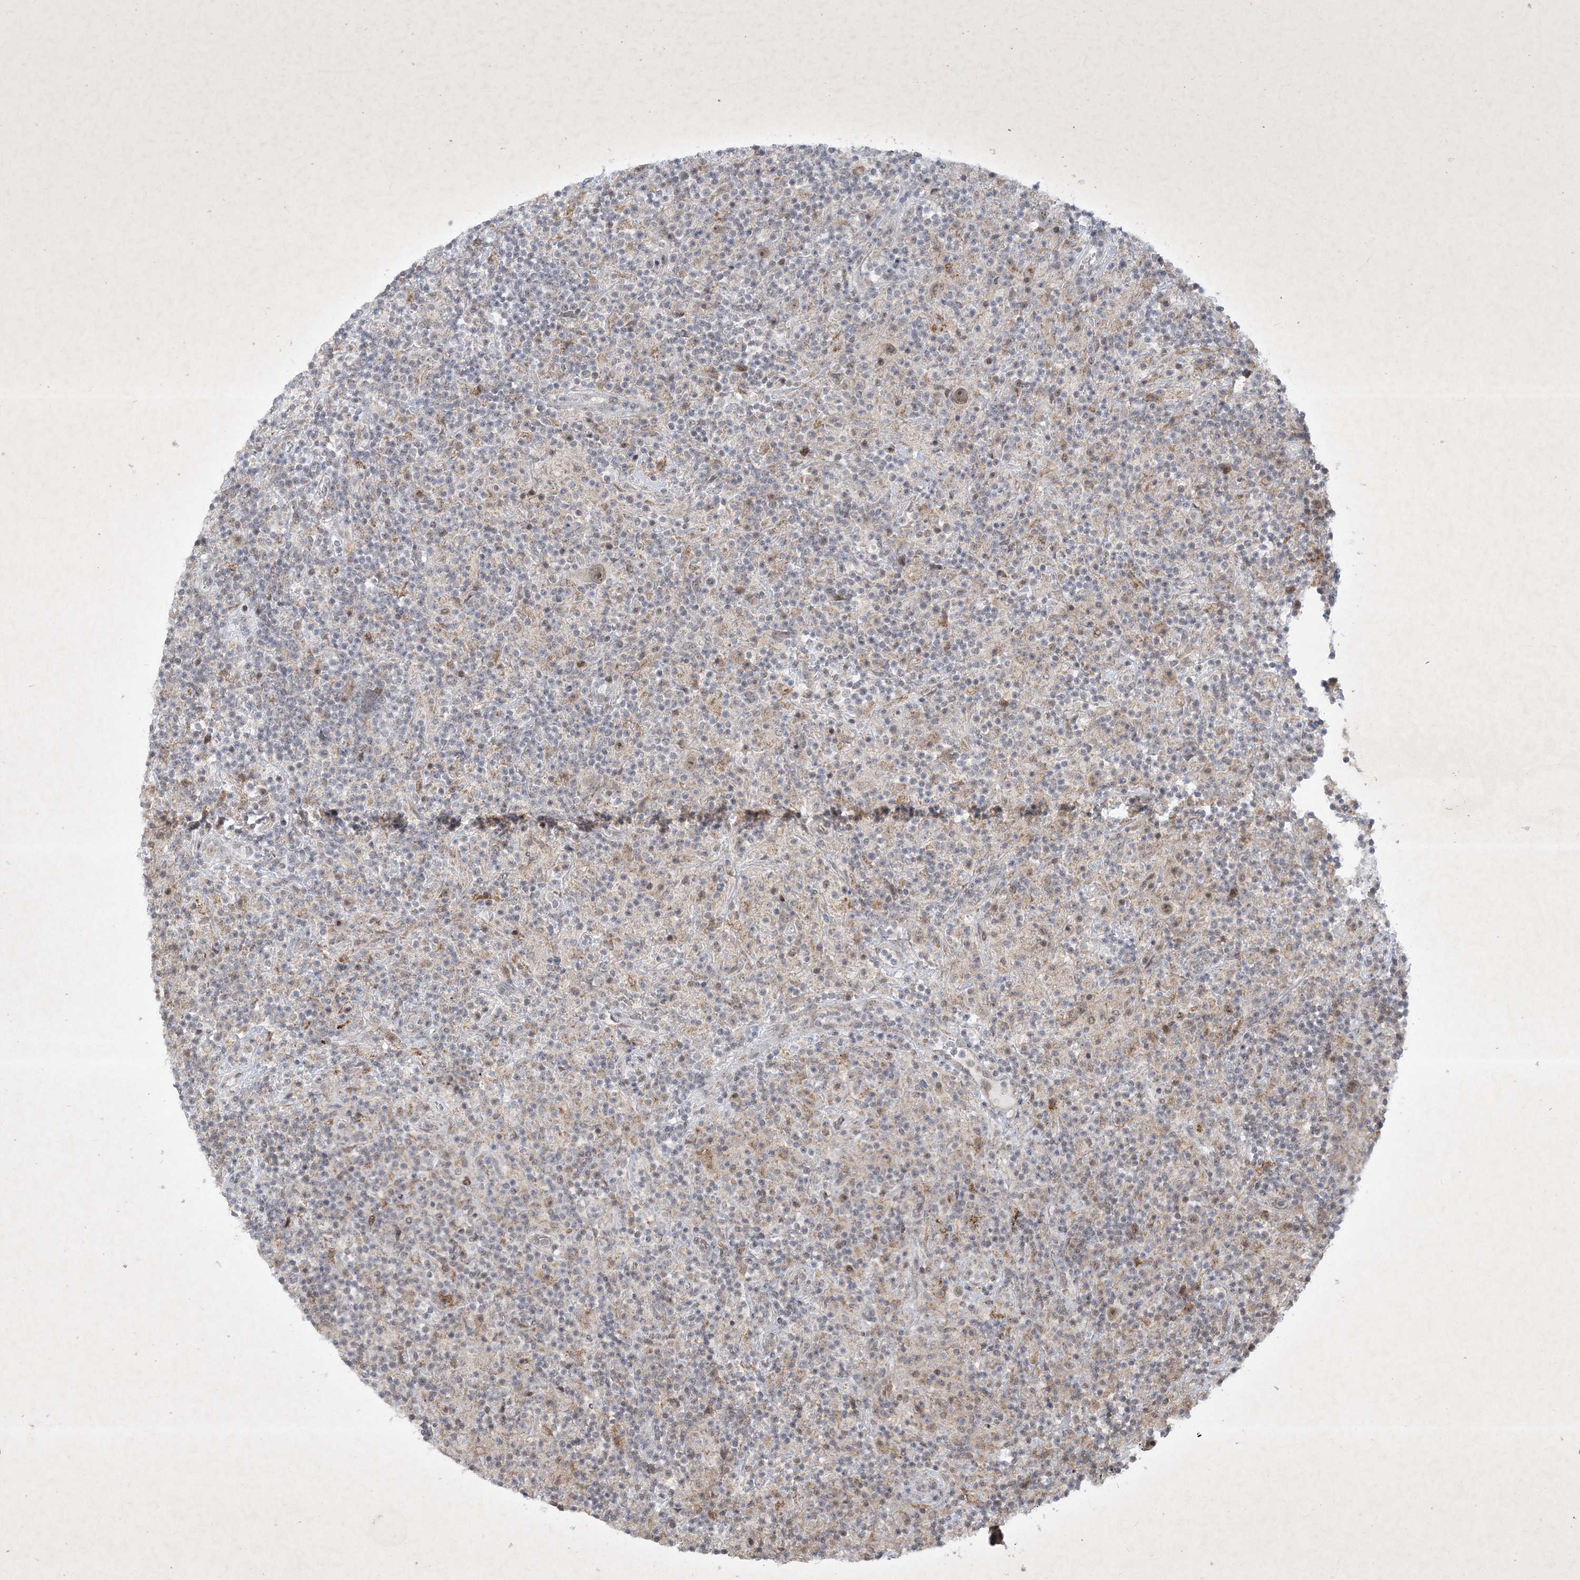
{"staining": {"intensity": "weak", "quantity": ">75%", "location": "nuclear"}, "tissue": "lymphoma", "cell_type": "Tumor cells", "image_type": "cancer", "snomed": [{"axis": "morphology", "description": "Hodgkin's disease, NOS"}, {"axis": "topography", "description": "Lymph node"}], "caption": "Protein expression analysis of Hodgkin's disease demonstrates weak nuclear positivity in approximately >75% of tumor cells.", "gene": "ZBTB9", "patient": {"sex": "male", "age": 70}}